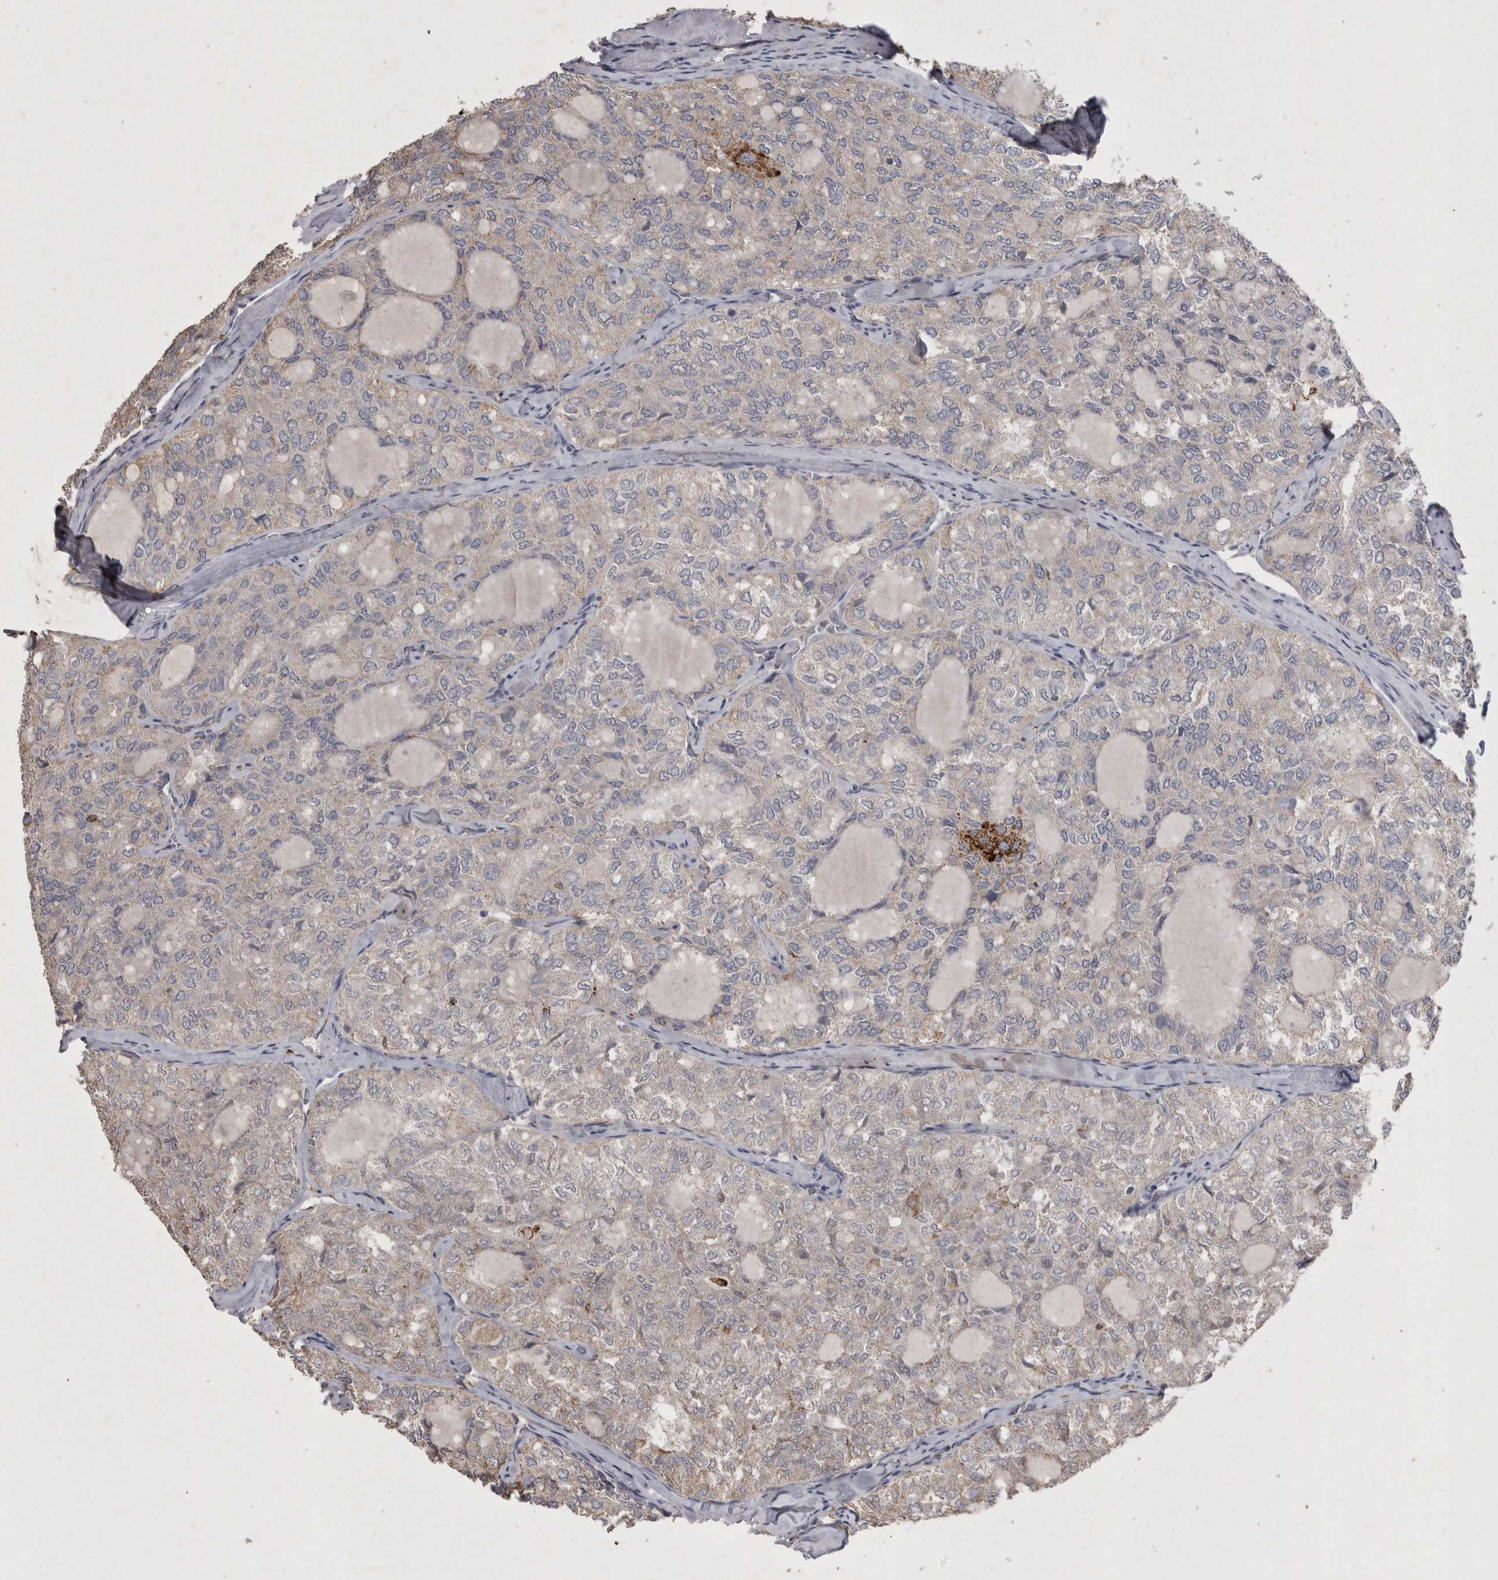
{"staining": {"intensity": "weak", "quantity": "25%-75%", "location": "cytoplasmic/membranous"}, "tissue": "thyroid cancer", "cell_type": "Tumor cells", "image_type": "cancer", "snomed": [{"axis": "morphology", "description": "Follicular adenoma carcinoma, NOS"}, {"axis": "topography", "description": "Thyroid gland"}], "caption": "High-power microscopy captured an immunohistochemistry histopathology image of thyroid cancer (follicular adenoma carcinoma), revealing weak cytoplasmic/membranous staining in about 25%-75% of tumor cells. (DAB = brown stain, brightfield microscopy at high magnification).", "gene": "DKK3", "patient": {"sex": "male", "age": 75}}